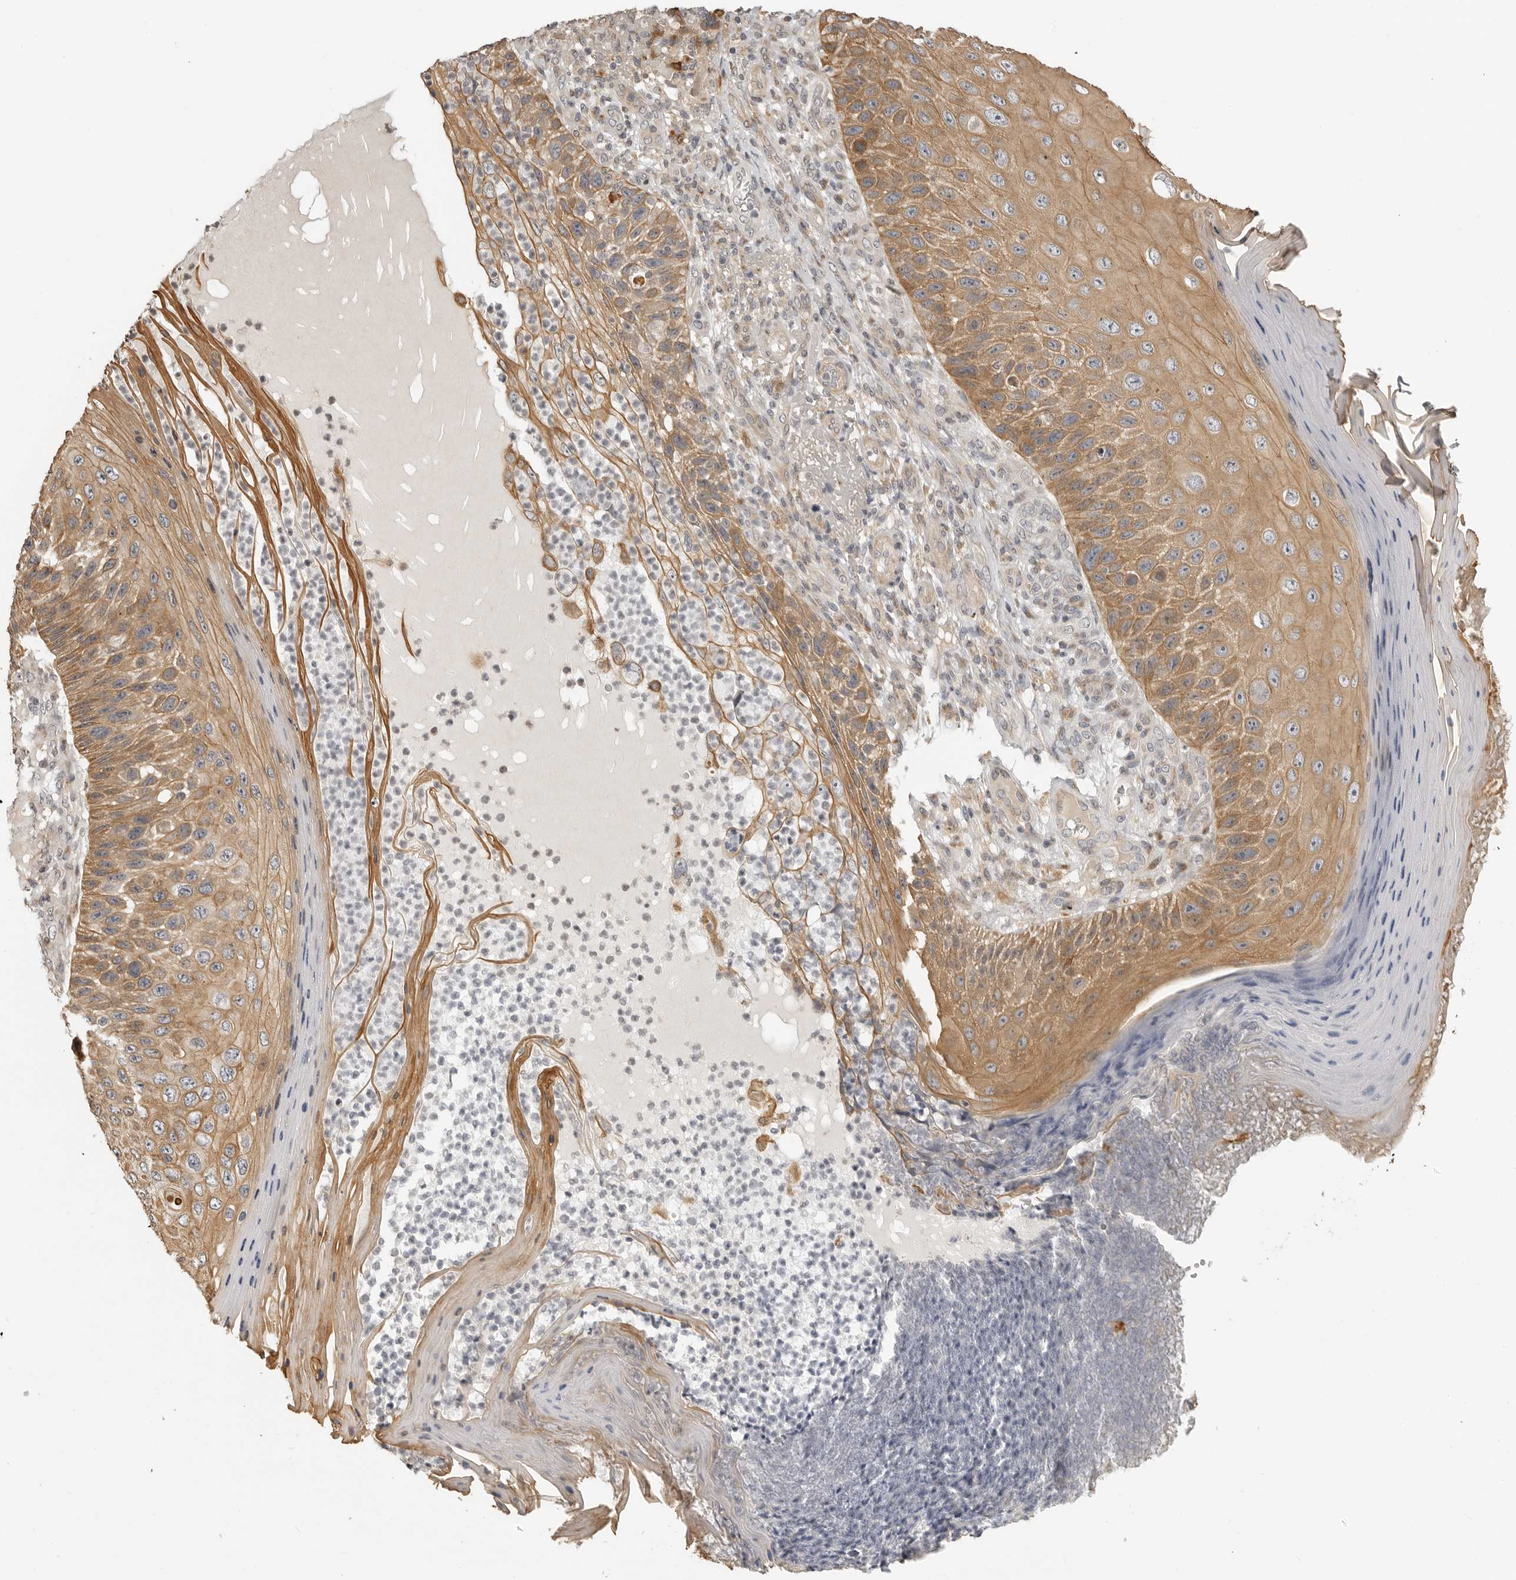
{"staining": {"intensity": "moderate", "quantity": ">75%", "location": "cytoplasmic/membranous"}, "tissue": "skin cancer", "cell_type": "Tumor cells", "image_type": "cancer", "snomed": [{"axis": "morphology", "description": "Squamous cell carcinoma, NOS"}, {"axis": "topography", "description": "Skin"}], "caption": "Human skin cancer stained for a protein (brown) shows moderate cytoplasmic/membranous positive positivity in approximately >75% of tumor cells.", "gene": "IDO1", "patient": {"sex": "female", "age": 88}}